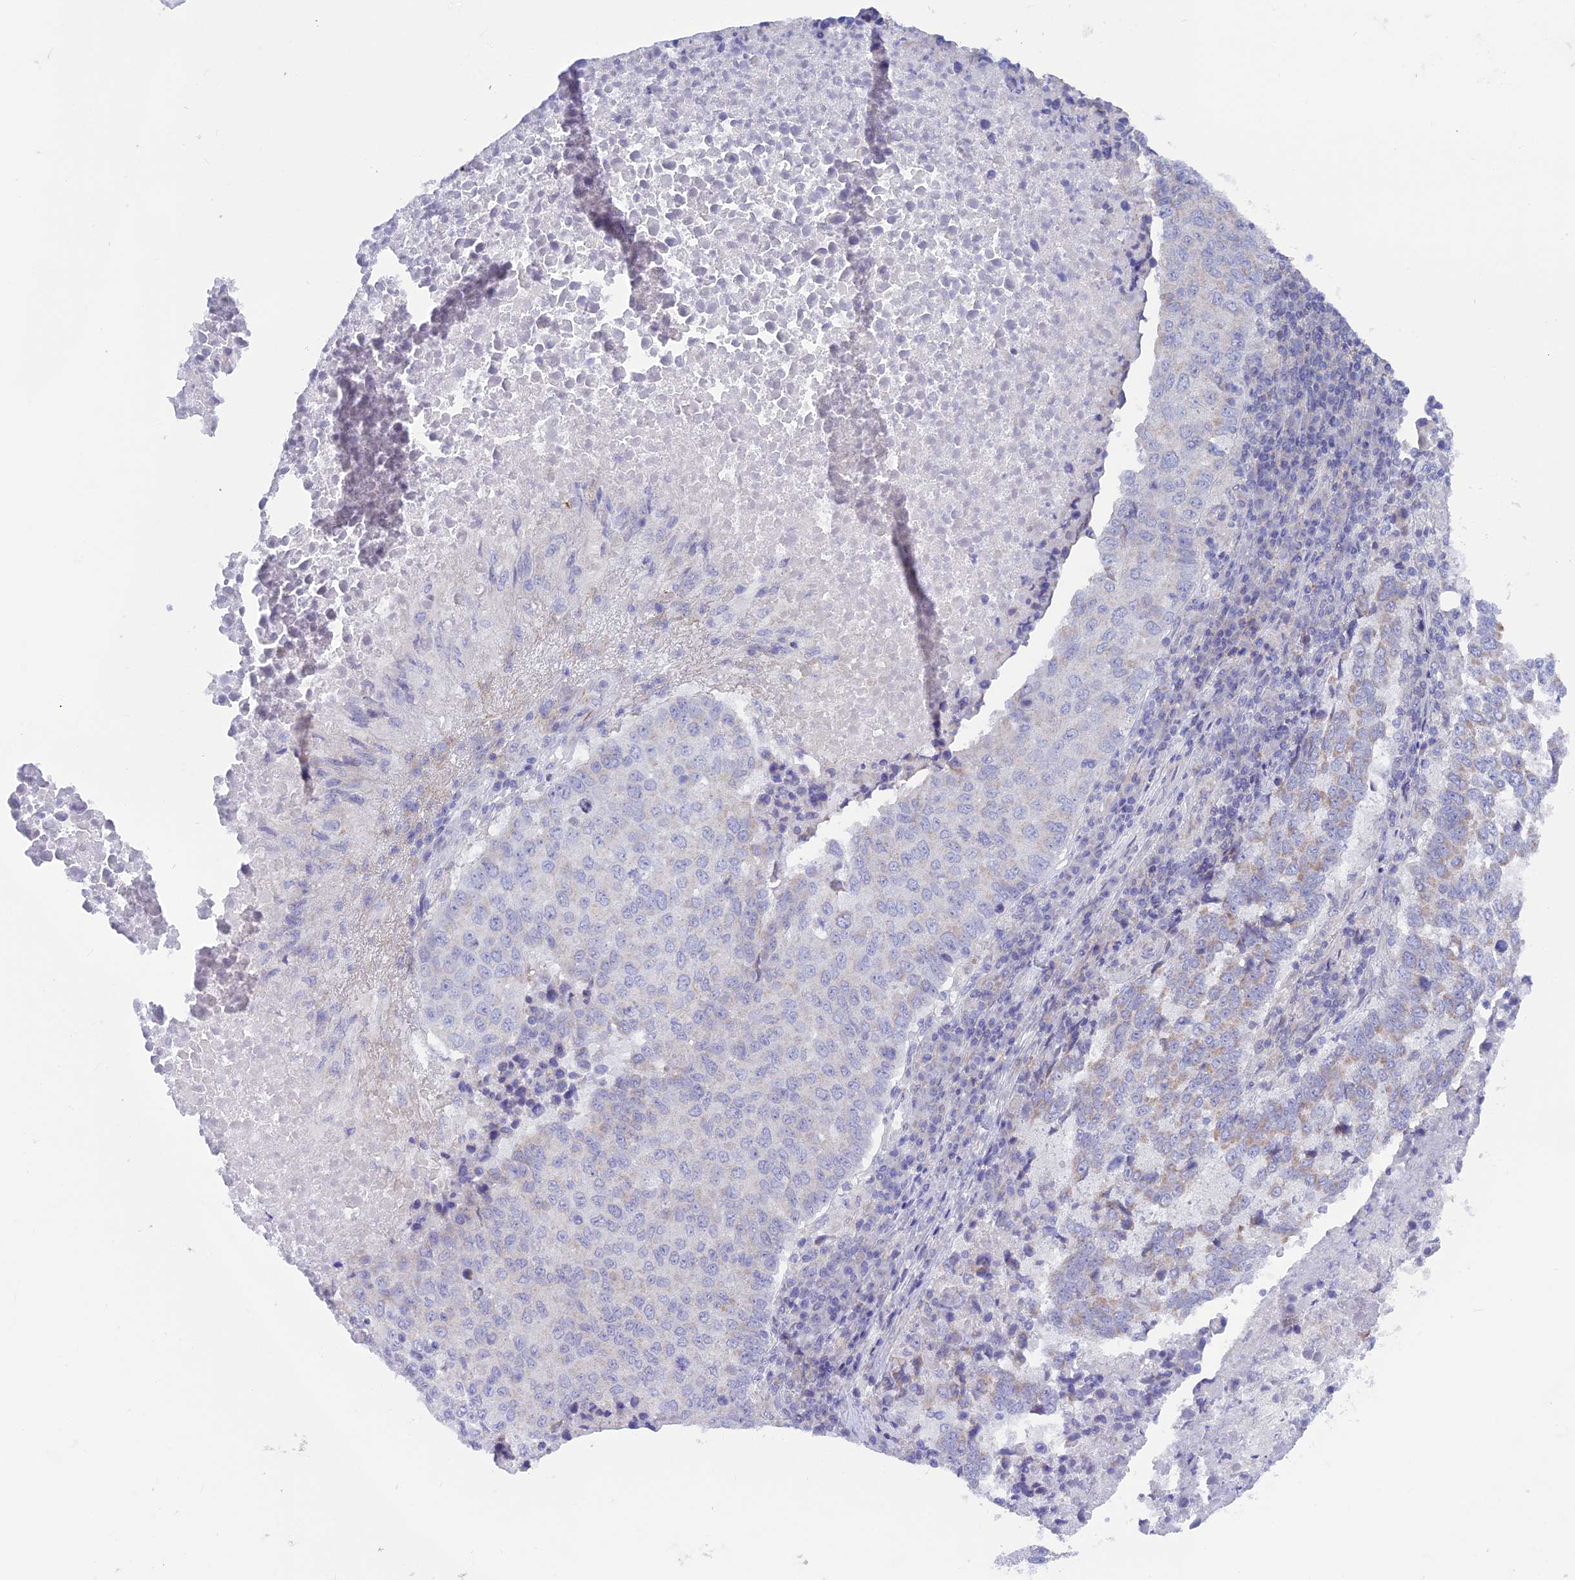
{"staining": {"intensity": "negative", "quantity": "none", "location": "none"}, "tissue": "lung cancer", "cell_type": "Tumor cells", "image_type": "cancer", "snomed": [{"axis": "morphology", "description": "Squamous cell carcinoma, NOS"}, {"axis": "topography", "description": "Lung"}], "caption": "Squamous cell carcinoma (lung) was stained to show a protein in brown. There is no significant expression in tumor cells.", "gene": "PLAC9", "patient": {"sex": "male", "age": 73}}